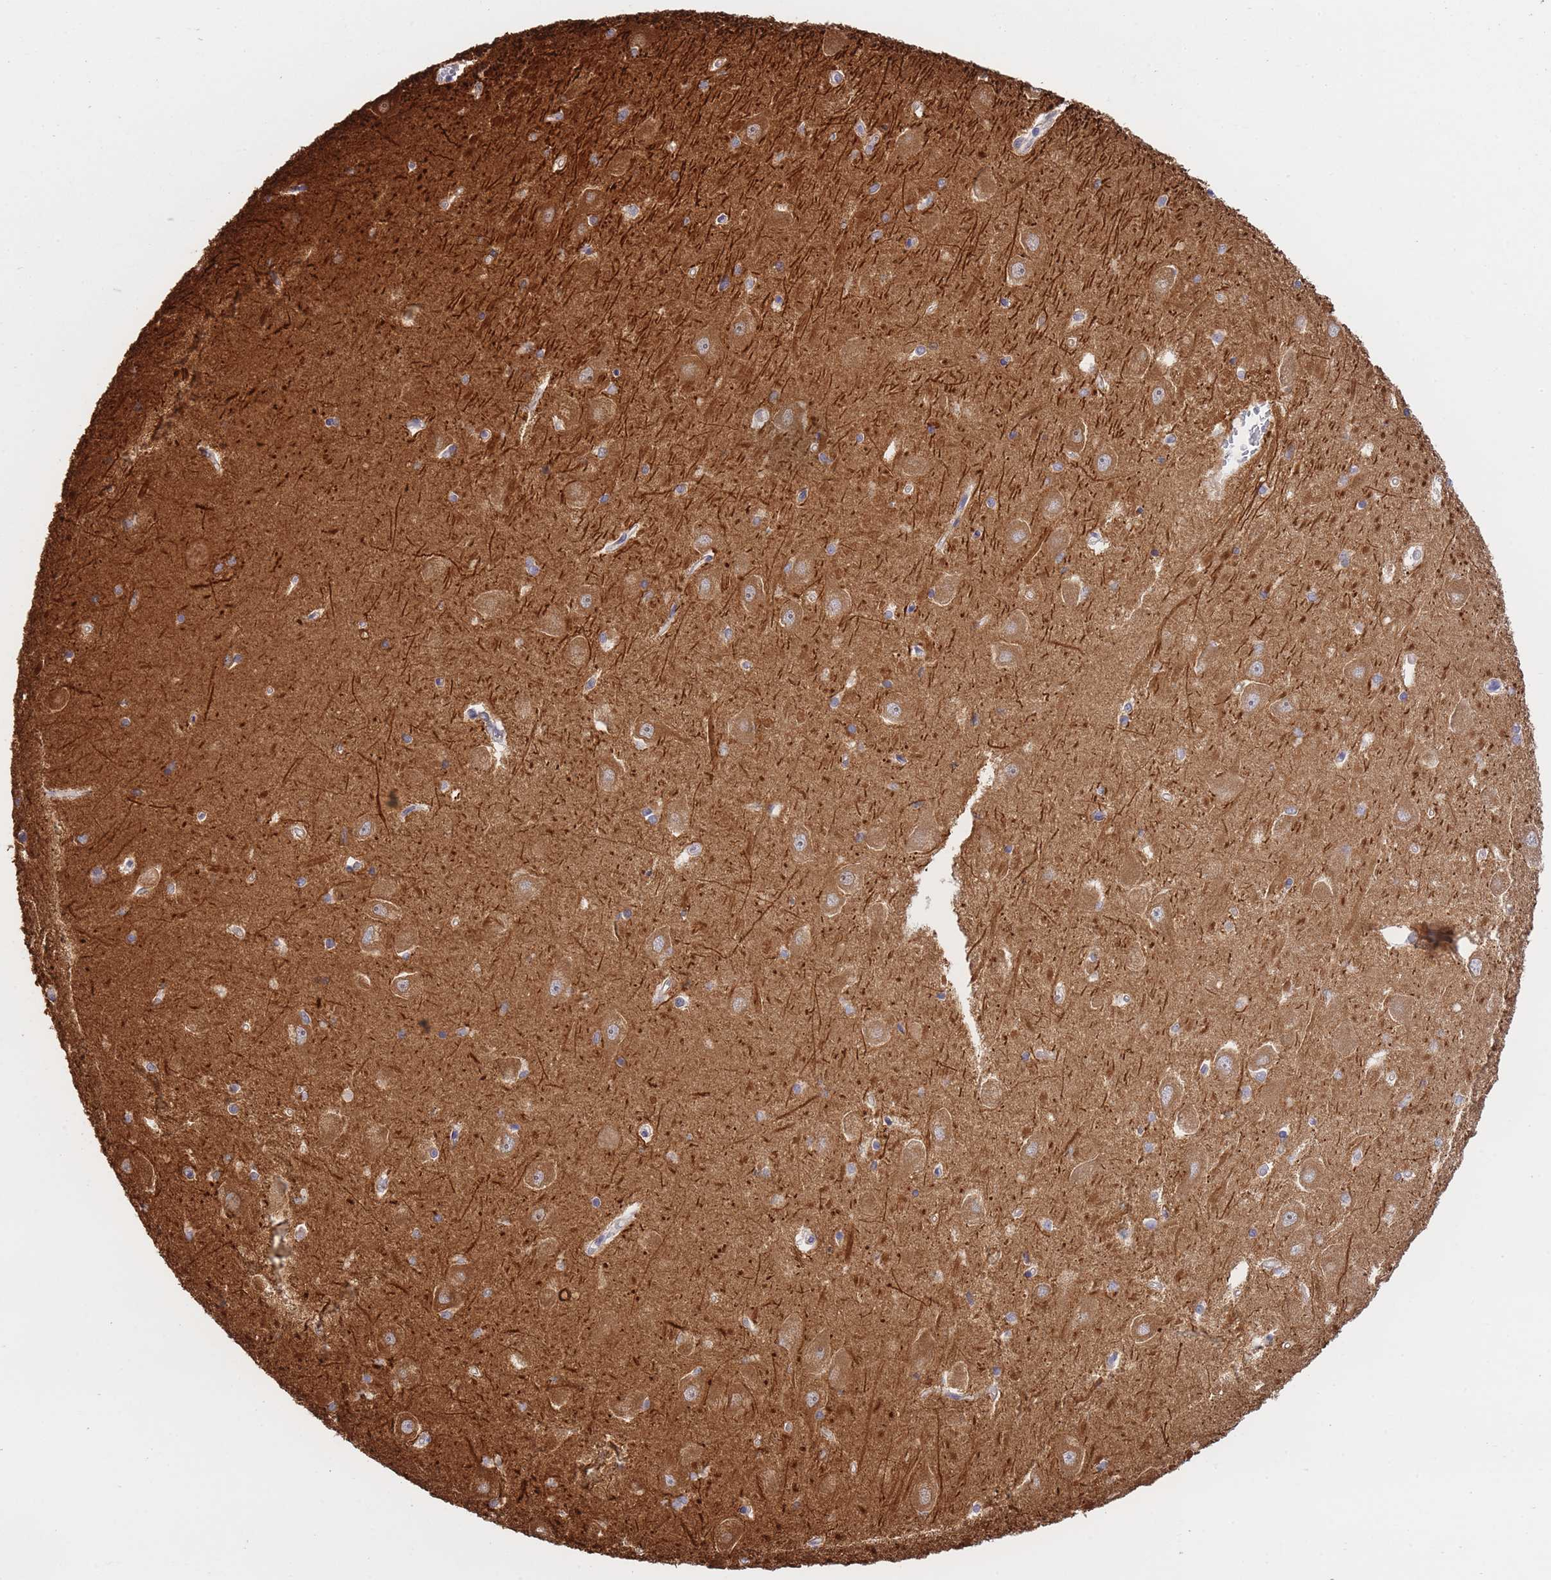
{"staining": {"intensity": "weak", "quantity": "25%-75%", "location": "cytoplasmic/membranous"}, "tissue": "hippocampus", "cell_type": "Glial cells", "image_type": "normal", "snomed": [{"axis": "morphology", "description": "Normal tissue, NOS"}, {"axis": "topography", "description": "Hippocampus"}], "caption": "Immunohistochemistry (IHC) (DAB) staining of unremarkable hippocampus exhibits weak cytoplasmic/membranous protein positivity in about 25%-75% of glial cells.", "gene": "EXOSC8", "patient": {"sex": "male", "age": 45}}